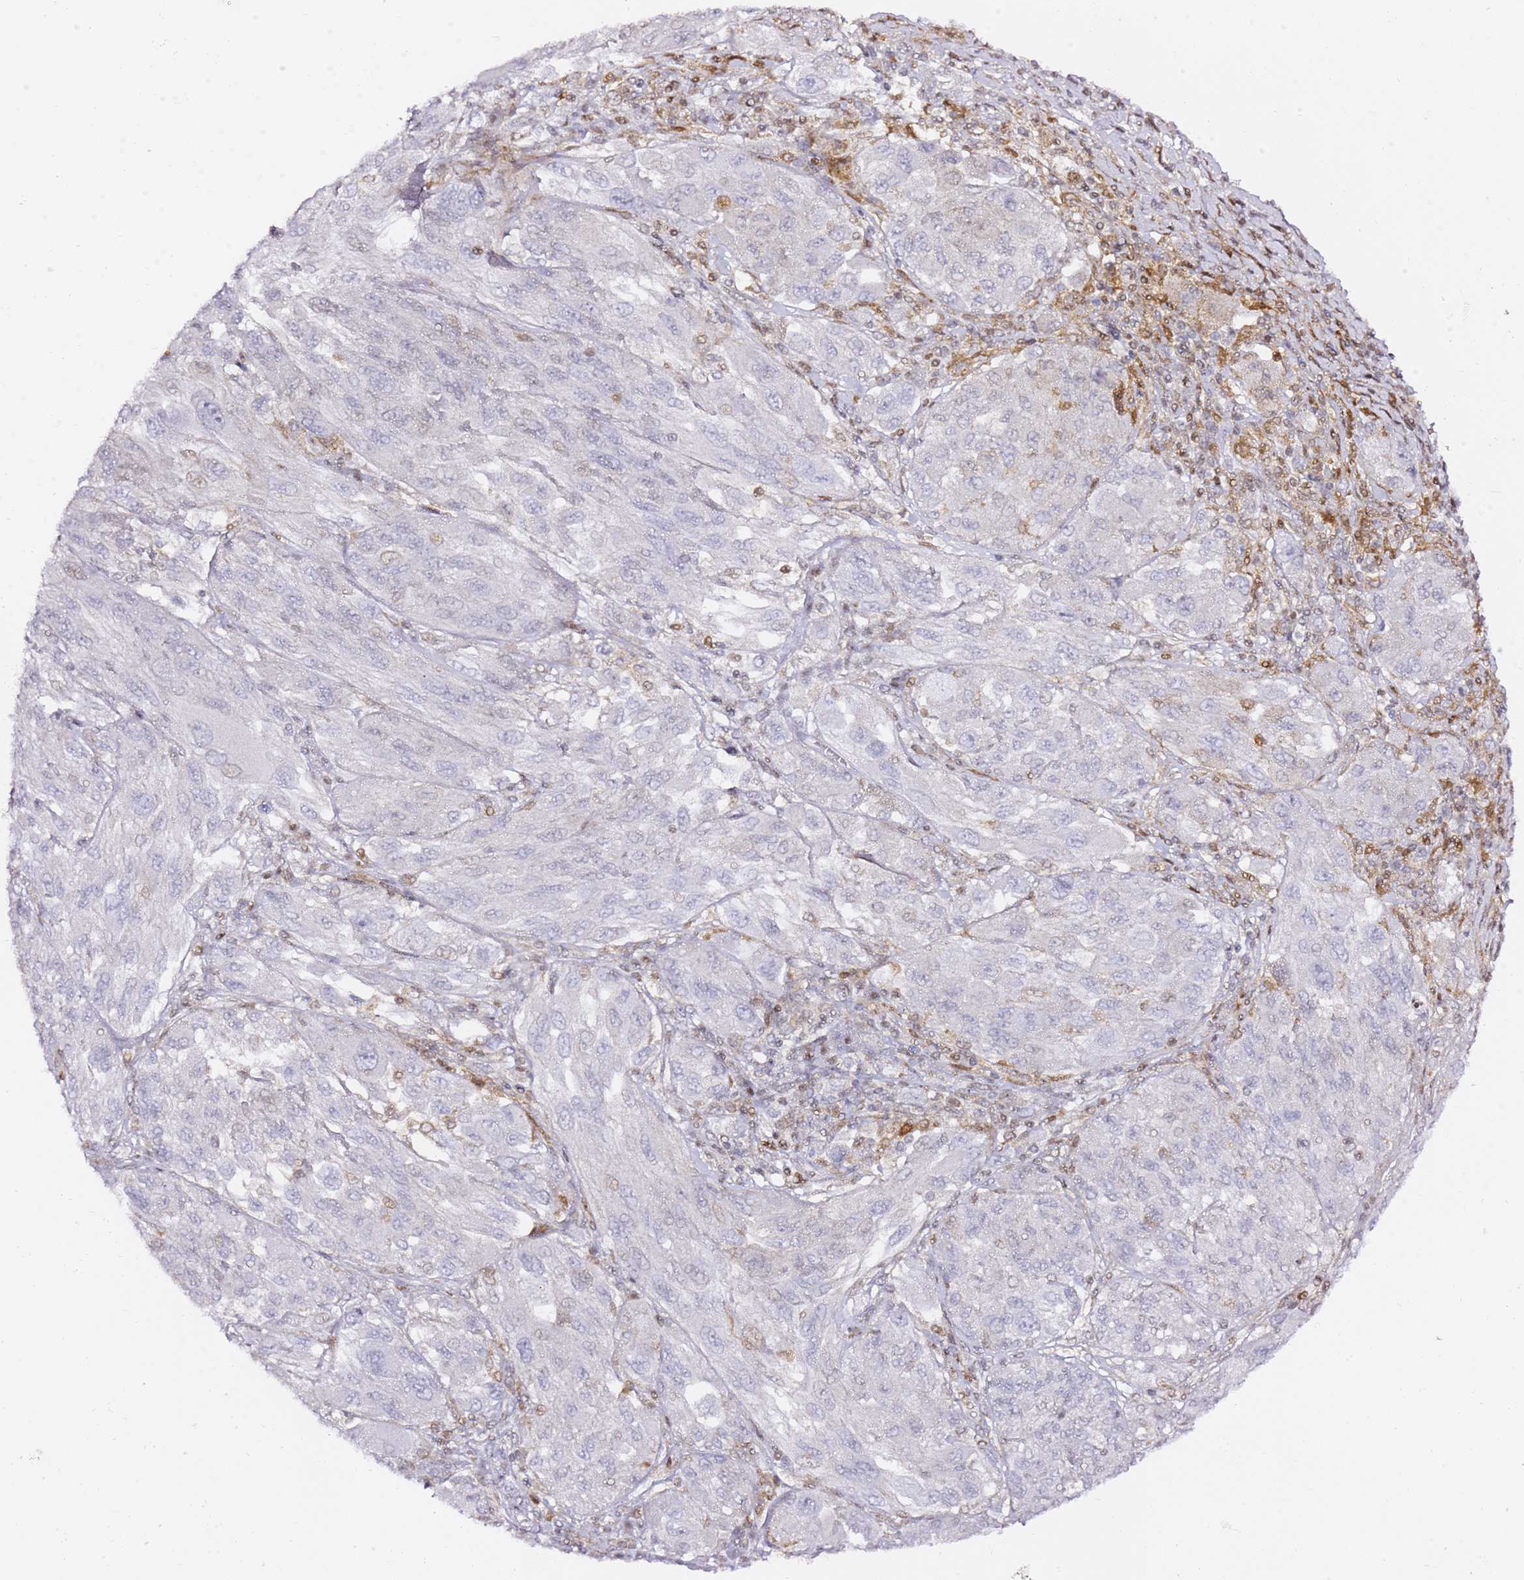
{"staining": {"intensity": "negative", "quantity": "none", "location": "none"}, "tissue": "melanoma", "cell_type": "Tumor cells", "image_type": "cancer", "snomed": [{"axis": "morphology", "description": "Malignant melanoma, NOS"}, {"axis": "topography", "description": "Skin"}], "caption": "IHC micrograph of neoplastic tissue: malignant melanoma stained with DAB (3,3'-diaminobenzidine) displays no significant protein positivity in tumor cells.", "gene": "GBP2", "patient": {"sex": "female", "age": 91}}